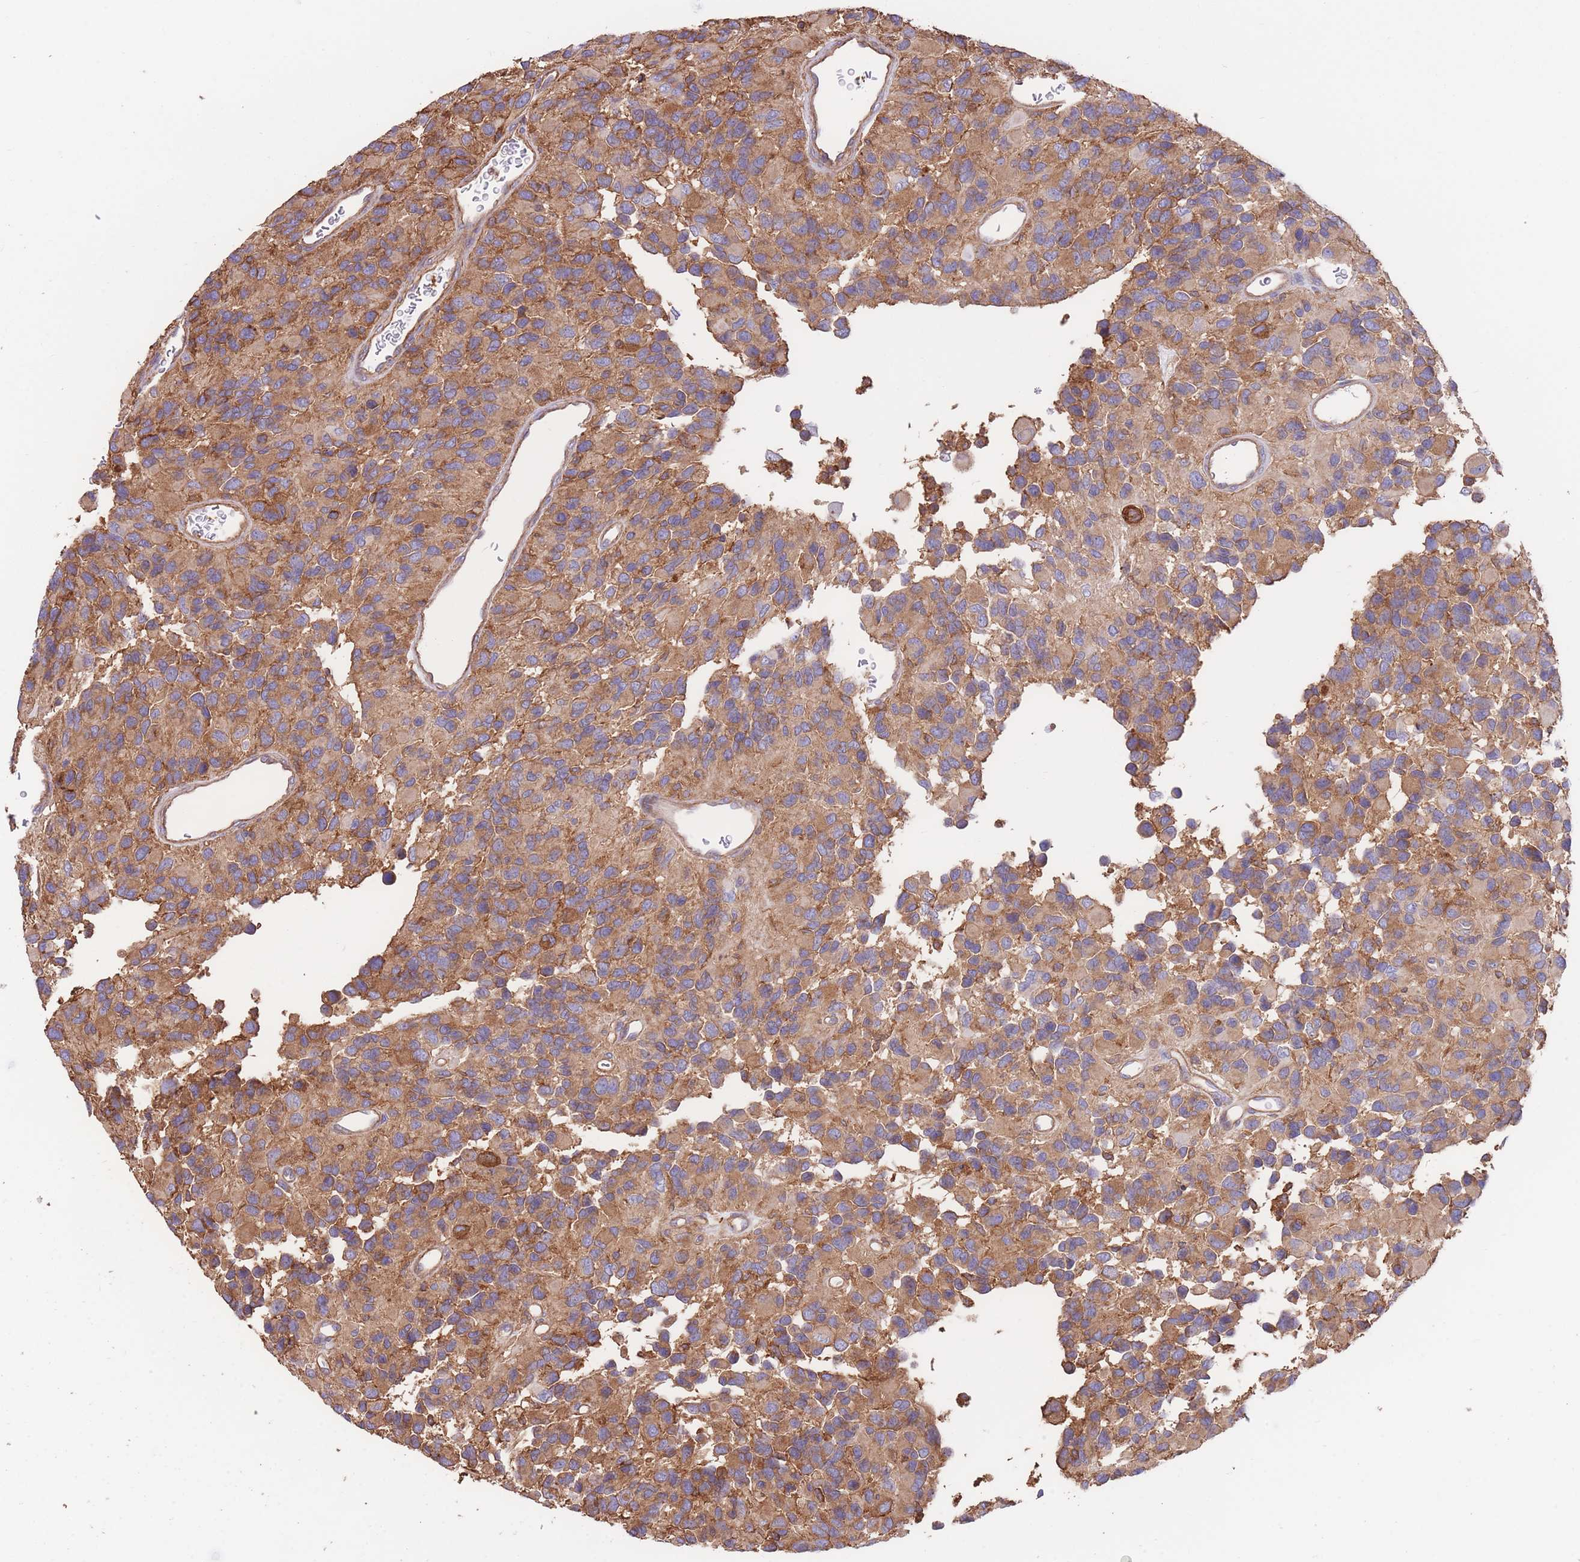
{"staining": {"intensity": "moderate", "quantity": ">75%", "location": "cytoplasmic/membranous"}, "tissue": "glioma", "cell_type": "Tumor cells", "image_type": "cancer", "snomed": [{"axis": "morphology", "description": "Glioma, malignant, High grade"}, {"axis": "topography", "description": "Brain"}], "caption": "Protein staining of high-grade glioma (malignant) tissue exhibits moderate cytoplasmic/membranous positivity in approximately >75% of tumor cells.", "gene": "LRRN4CL", "patient": {"sex": "male", "age": 77}}